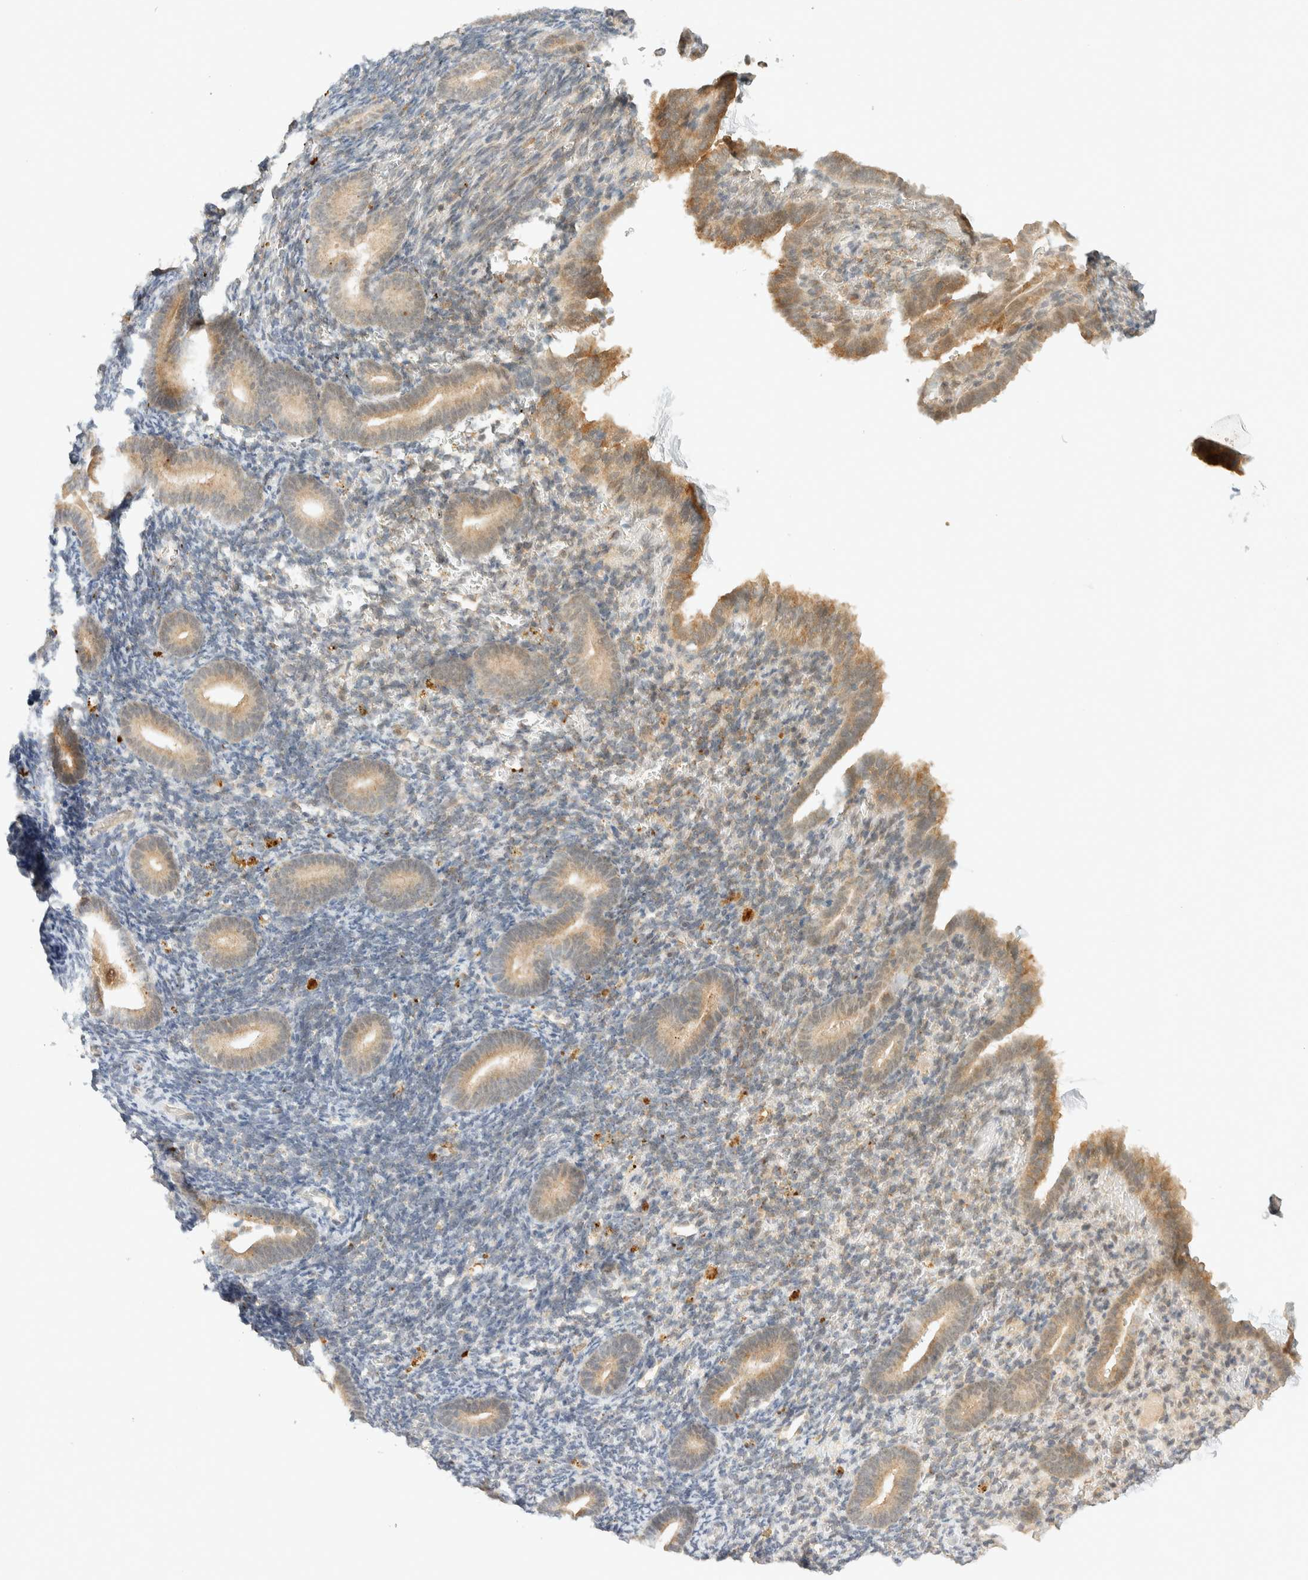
{"staining": {"intensity": "negative", "quantity": "none", "location": "none"}, "tissue": "endometrium", "cell_type": "Cells in endometrial stroma", "image_type": "normal", "snomed": [{"axis": "morphology", "description": "Normal tissue, NOS"}, {"axis": "topography", "description": "Endometrium"}], "caption": "IHC of unremarkable human endometrium reveals no expression in cells in endometrial stroma. (DAB (3,3'-diaminobenzidine) immunohistochemistry (IHC), high magnification).", "gene": "KIFAP3", "patient": {"sex": "female", "age": 51}}